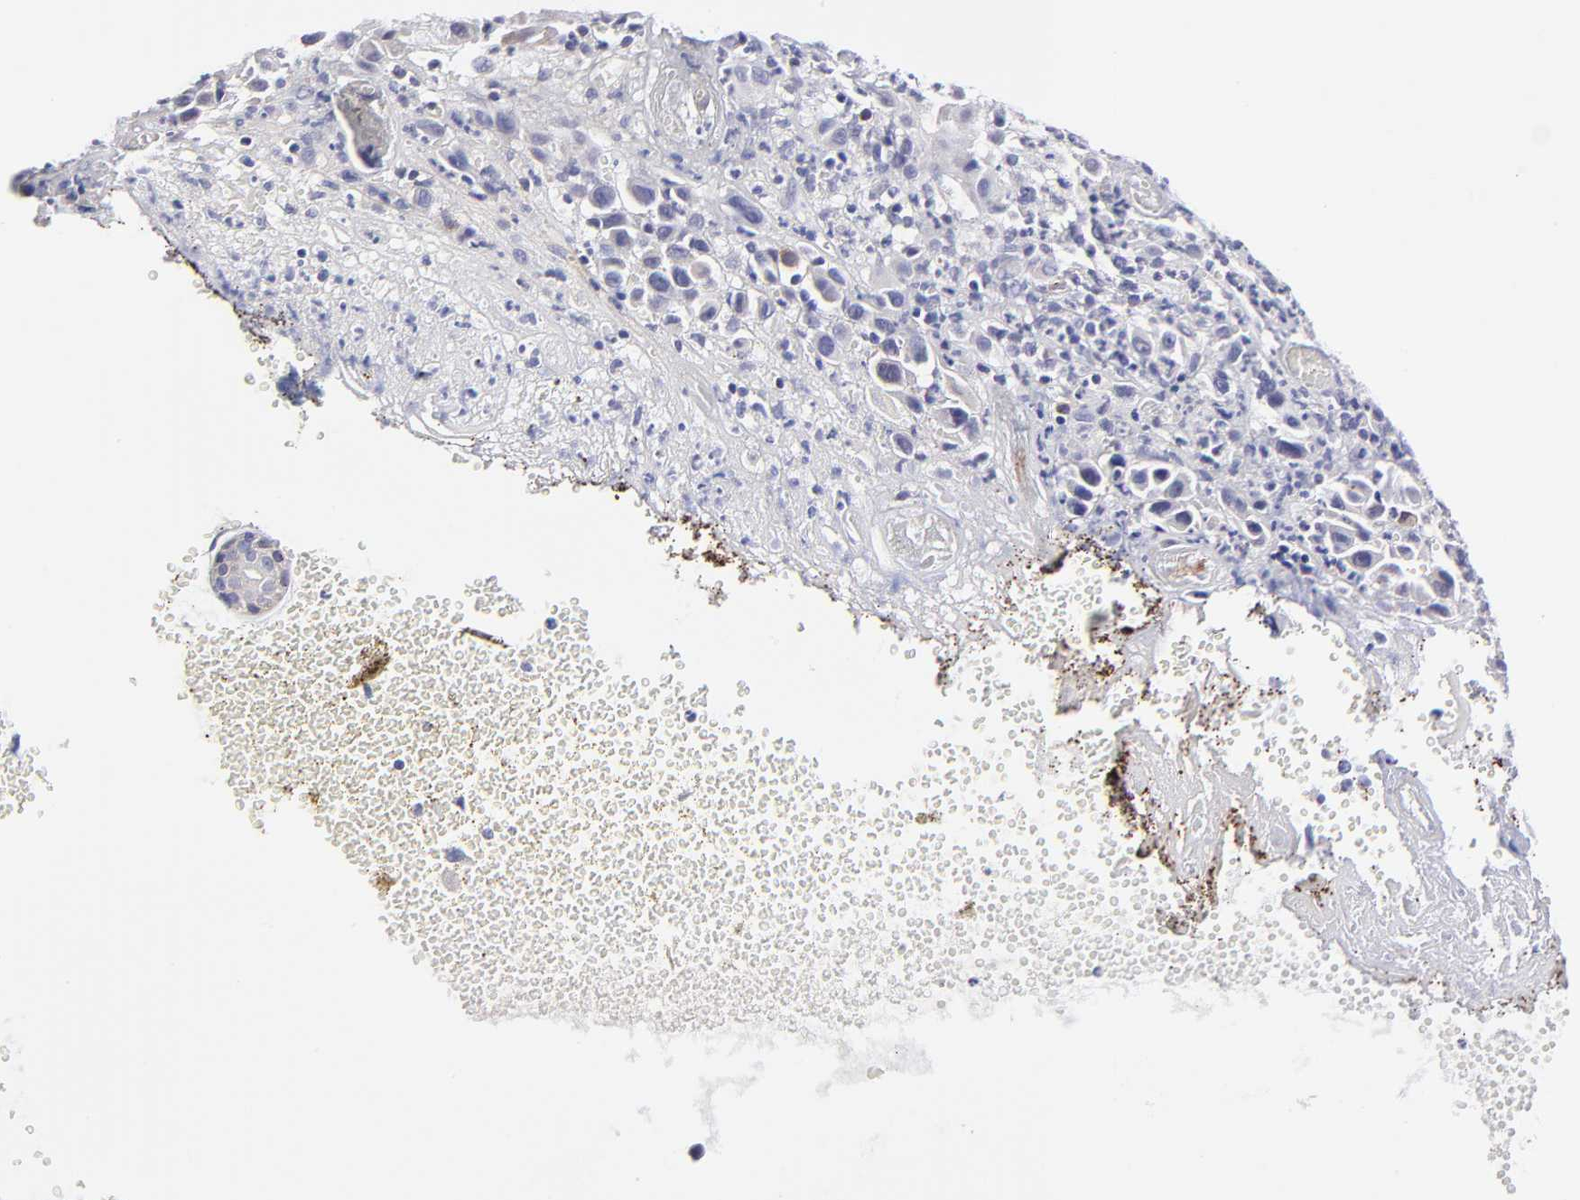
{"staining": {"intensity": "negative", "quantity": "none", "location": "none"}, "tissue": "melanoma", "cell_type": "Tumor cells", "image_type": "cancer", "snomed": [{"axis": "morphology", "description": "Malignant melanoma, NOS"}, {"axis": "topography", "description": "Skin"}], "caption": "Tumor cells are negative for protein expression in human malignant melanoma. Nuclei are stained in blue.", "gene": "BTG2", "patient": {"sex": "female", "age": 21}}